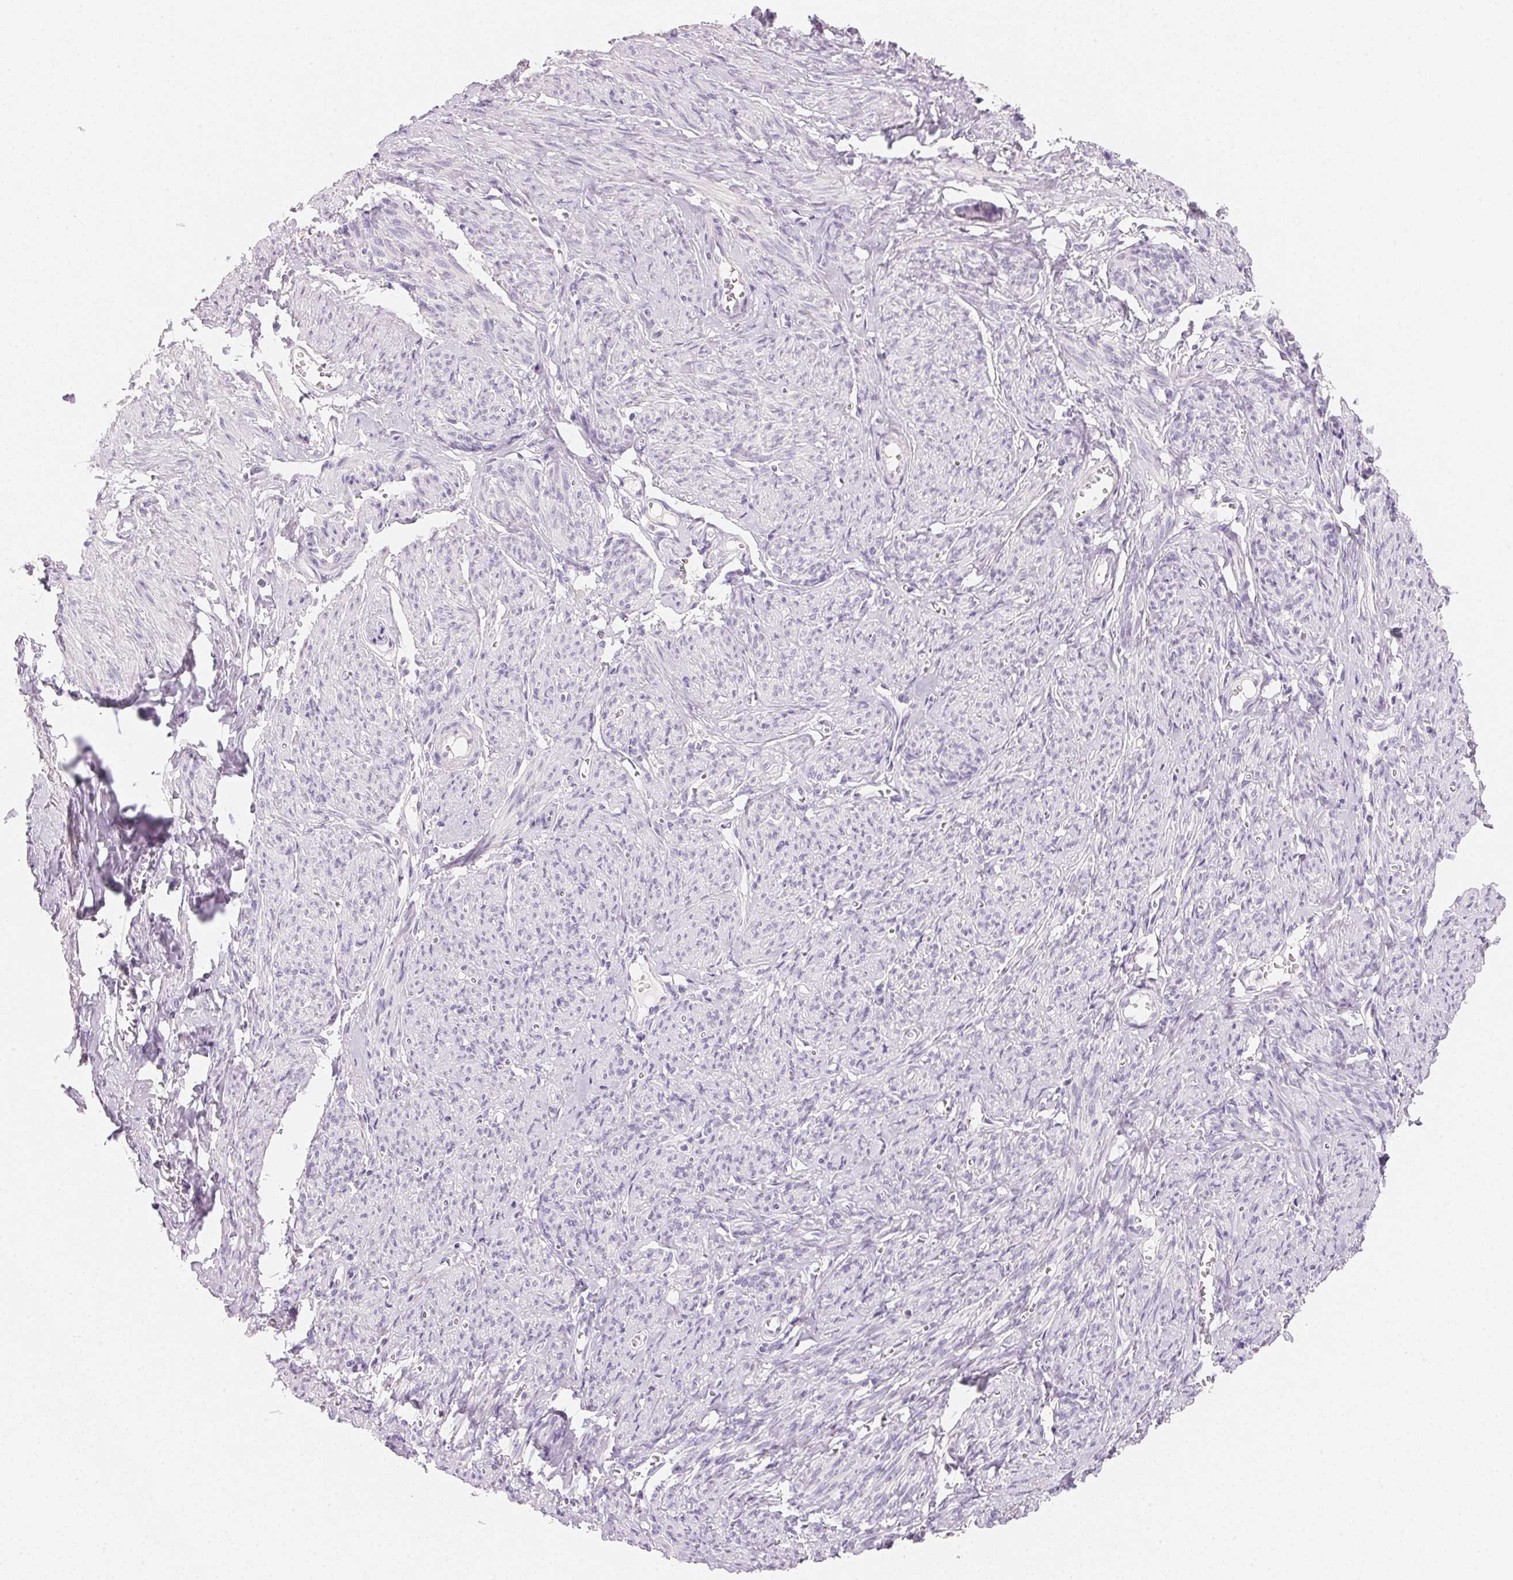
{"staining": {"intensity": "negative", "quantity": "none", "location": "none"}, "tissue": "smooth muscle", "cell_type": "Smooth muscle cells", "image_type": "normal", "snomed": [{"axis": "morphology", "description": "Normal tissue, NOS"}, {"axis": "topography", "description": "Smooth muscle"}], "caption": "Immunohistochemical staining of benign smooth muscle shows no significant staining in smooth muscle cells. (IHC, brightfield microscopy, high magnification).", "gene": "ACP3", "patient": {"sex": "female", "age": 65}}